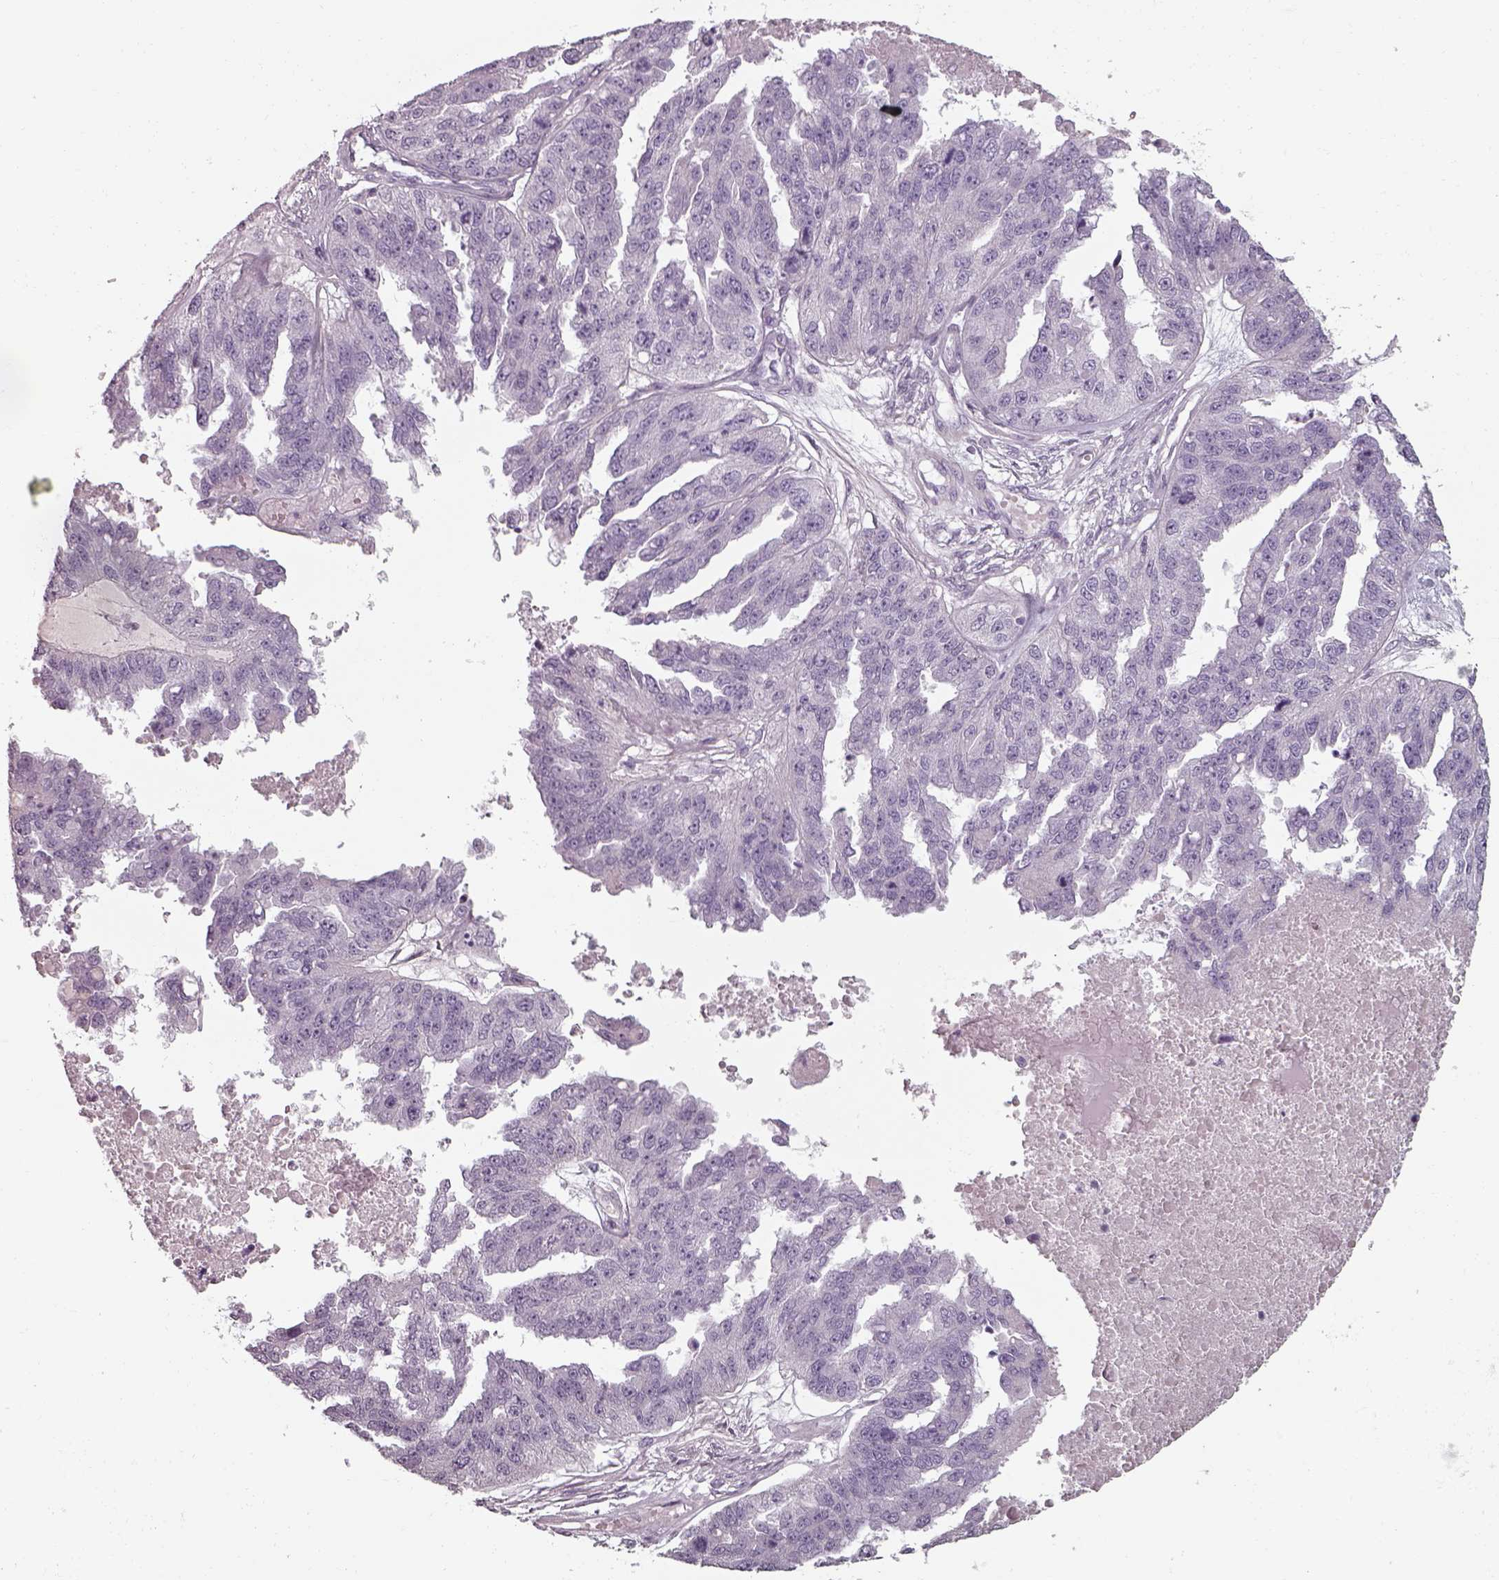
{"staining": {"intensity": "negative", "quantity": "none", "location": "none"}, "tissue": "ovarian cancer", "cell_type": "Tumor cells", "image_type": "cancer", "snomed": [{"axis": "morphology", "description": "Cystadenocarcinoma, serous, NOS"}, {"axis": "topography", "description": "Ovary"}], "caption": "DAB (3,3'-diaminobenzidine) immunohistochemical staining of ovarian cancer displays no significant expression in tumor cells.", "gene": "SEPTIN14", "patient": {"sex": "female", "age": 58}}